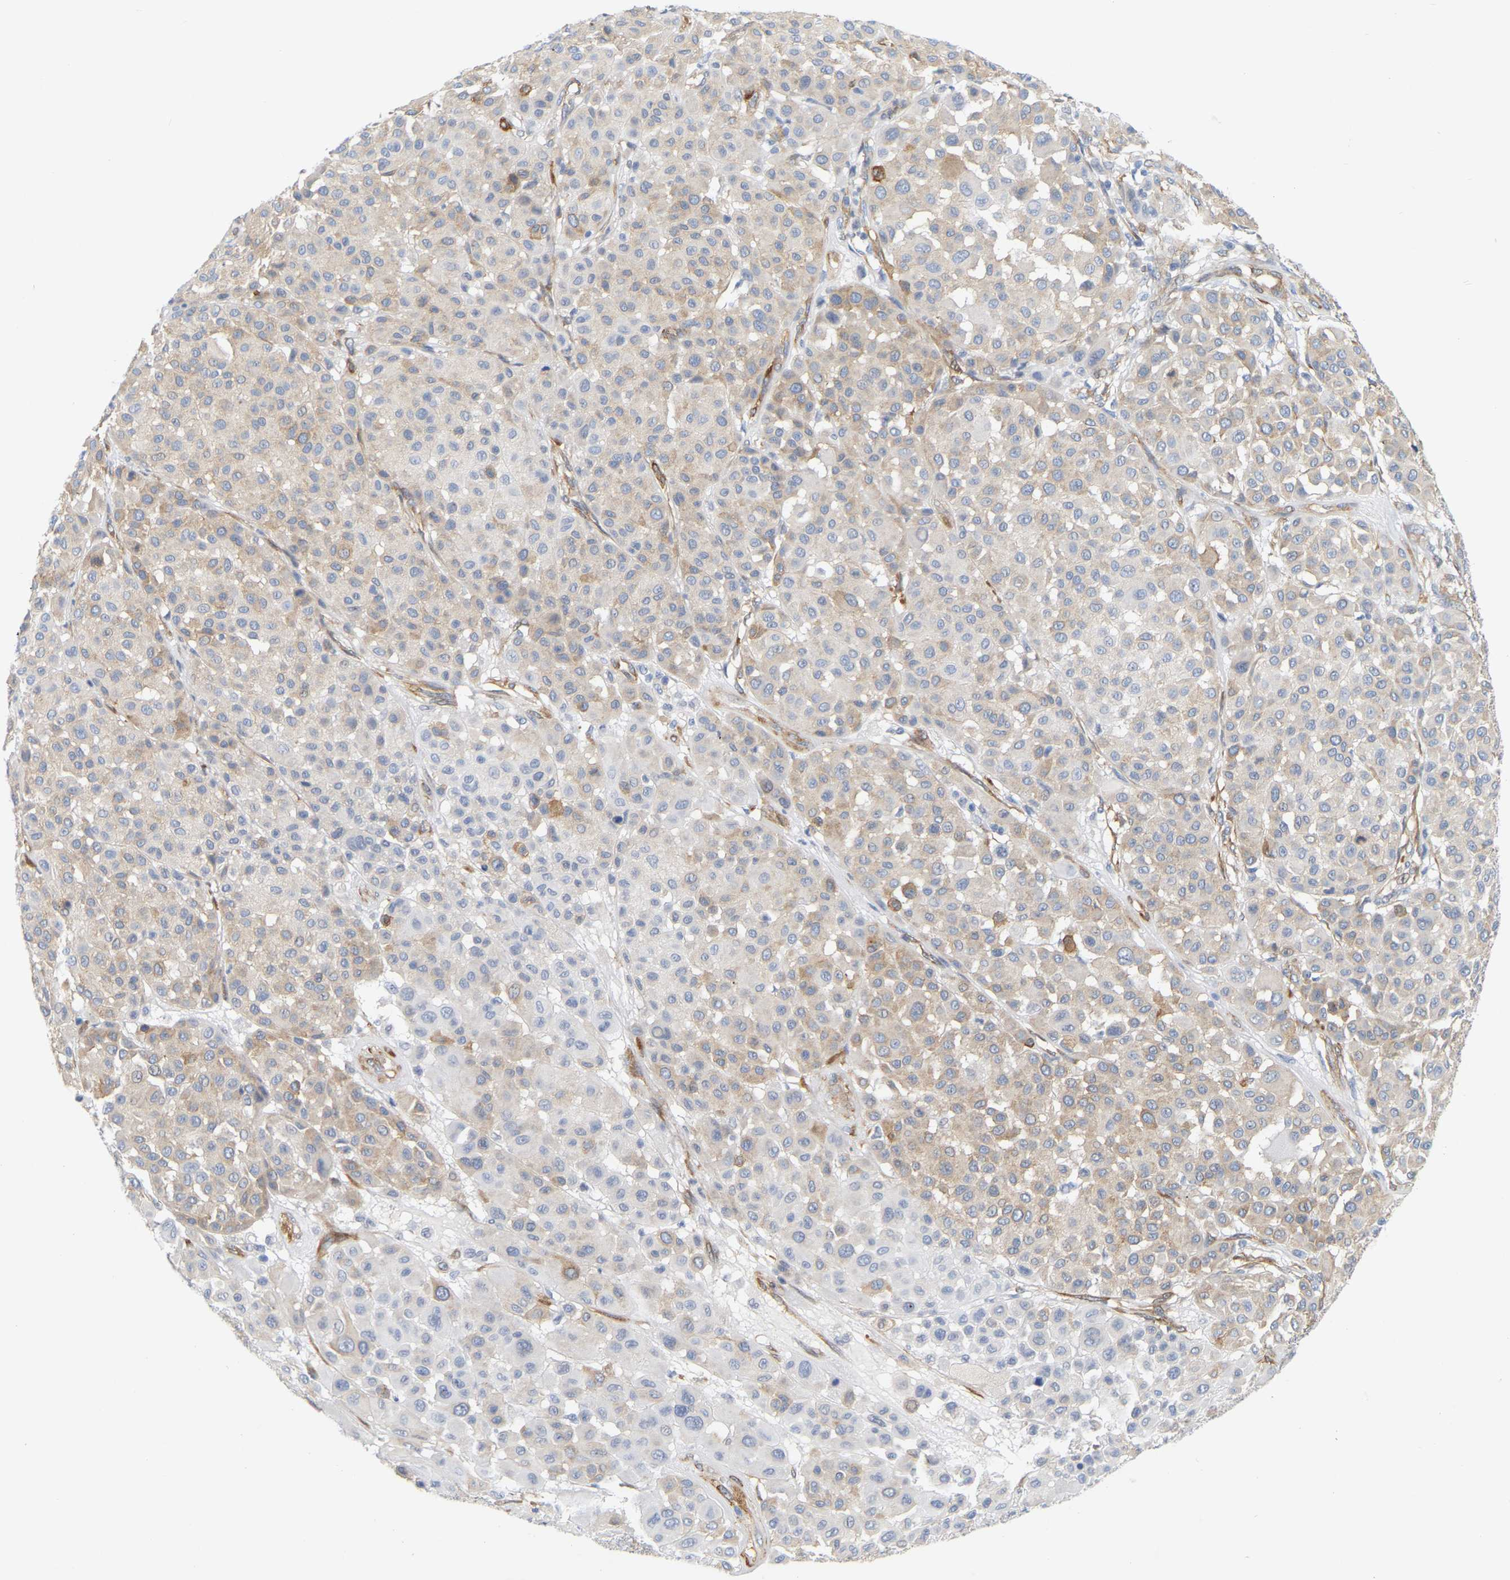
{"staining": {"intensity": "weak", "quantity": "25%-75%", "location": "cytoplasmic/membranous"}, "tissue": "melanoma", "cell_type": "Tumor cells", "image_type": "cancer", "snomed": [{"axis": "morphology", "description": "Malignant melanoma, Metastatic site"}, {"axis": "topography", "description": "Soft tissue"}], "caption": "Weak cytoplasmic/membranous protein expression is identified in about 25%-75% of tumor cells in malignant melanoma (metastatic site). Using DAB (3,3'-diaminobenzidine) (brown) and hematoxylin (blue) stains, captured at high magnification using brightfield microscopy.", "gene": "RAPH1", "patient": {"sex": "male", "age": 41}}